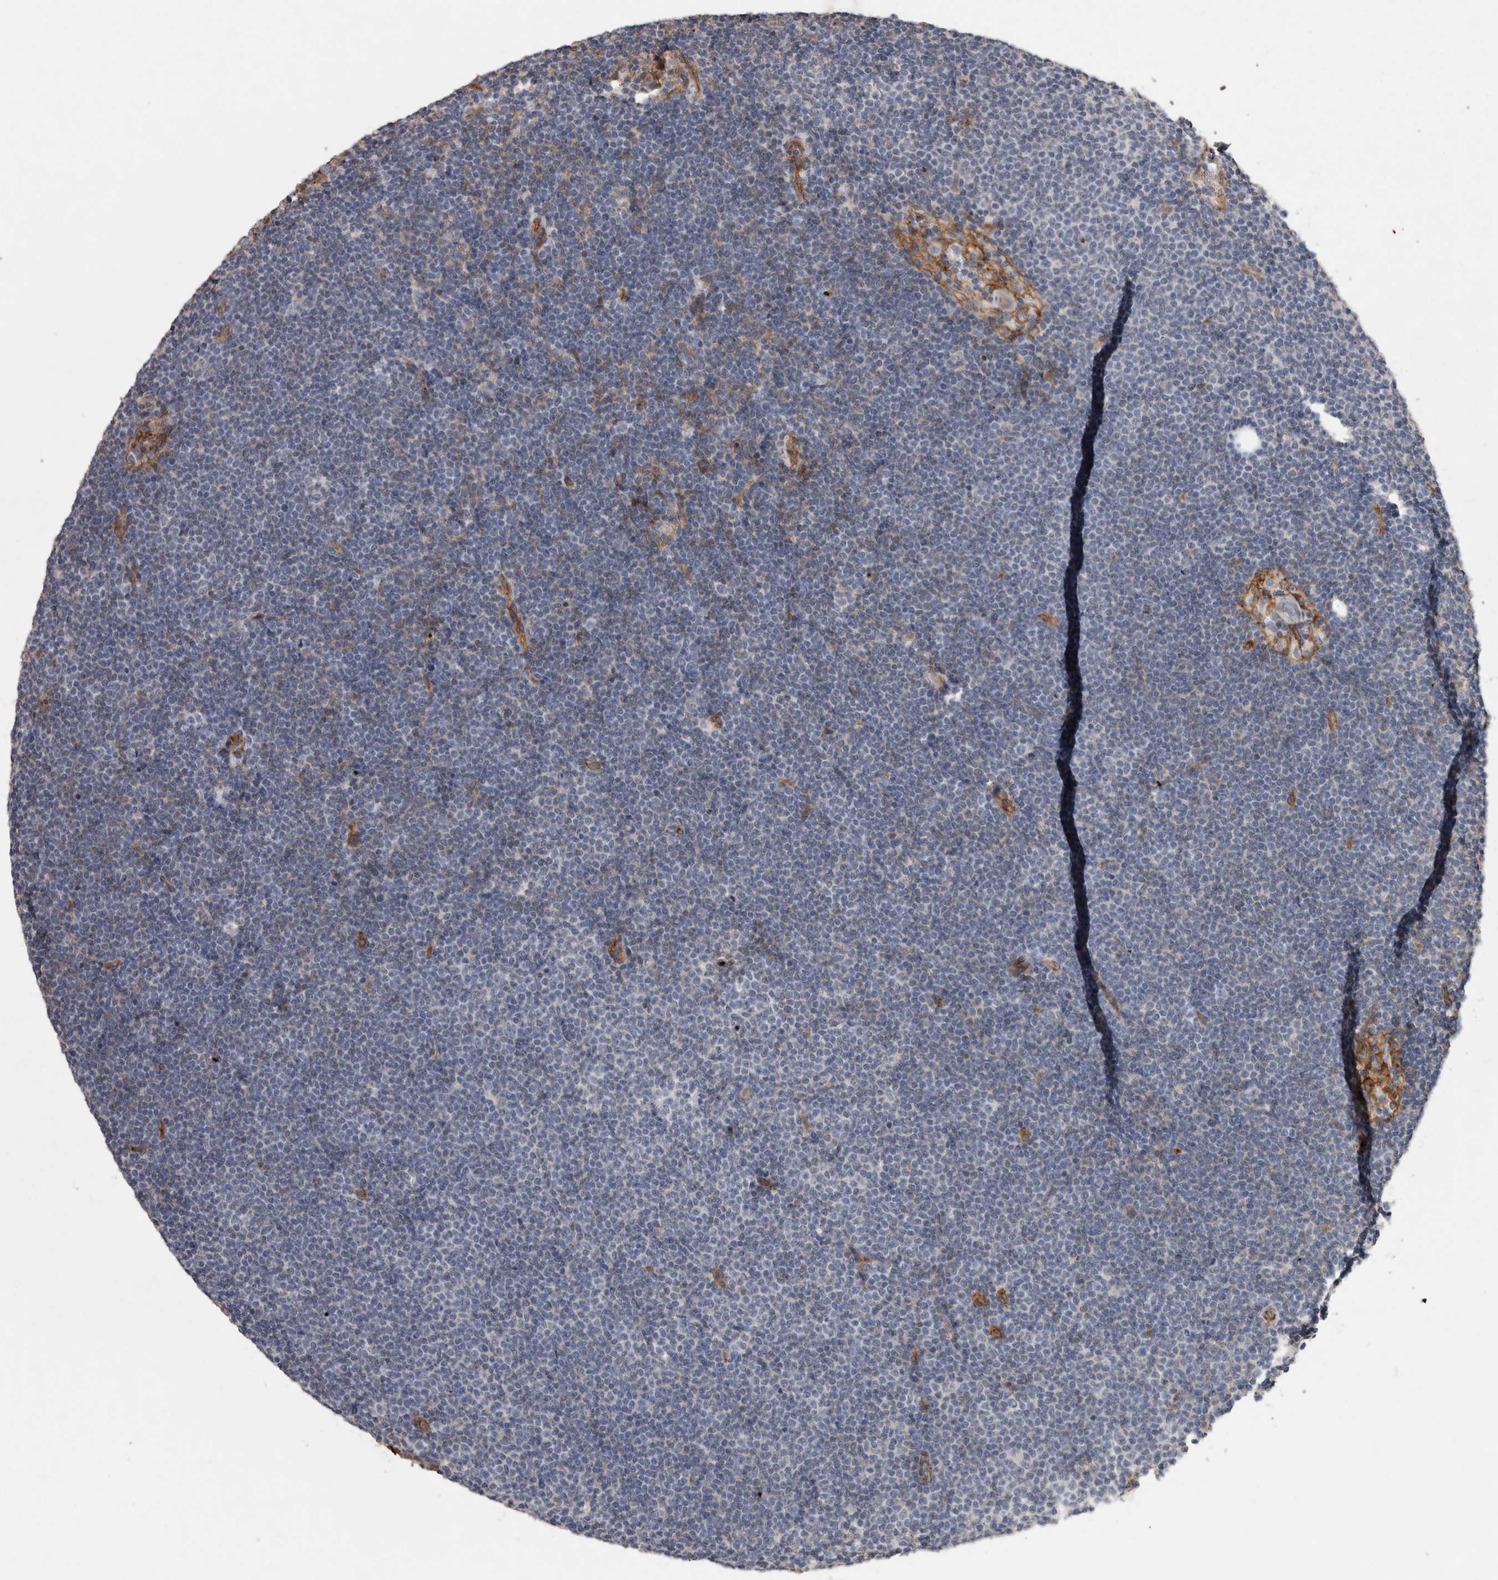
{"staining": {"intensity": "negative", "quantity": "none", "location": "none"}, "tissue": "lymphoma", "cell_type": "Tumor cells", "image_type": "cancer", "snomed": [{"axis": "morphology", "description": "Malignant lymphoma, non-Hodgkin's type, Low grade"}, {"axis": "topography", "description": "Lymph node"}], "caption": "Tumor cells show no significant protein positivity in lymphoma.", "gene": "RECK", "patient": {"sex": "female", "age": 53}}